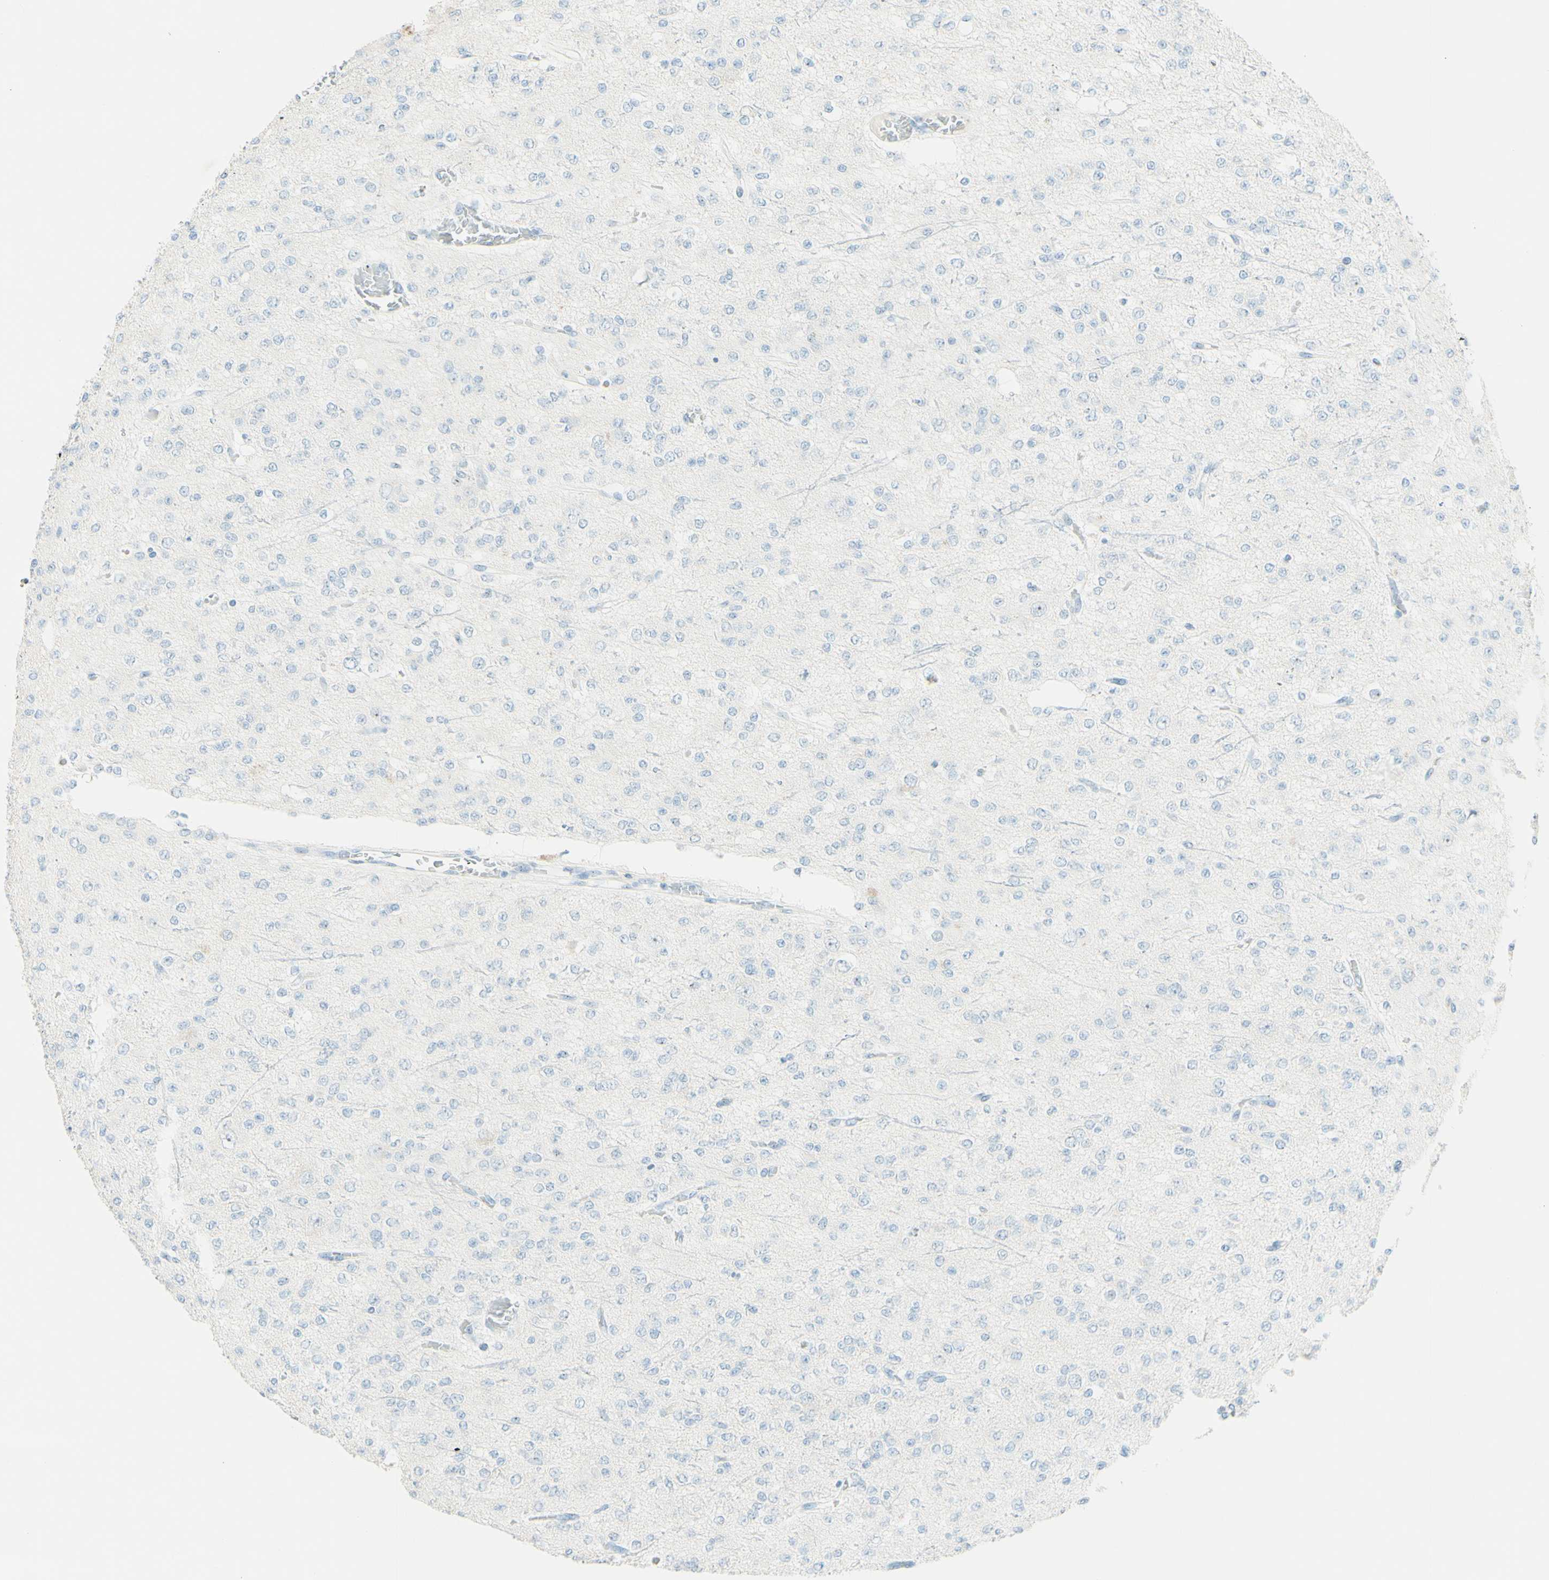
{"staining": {"intensity": "negative", "quantity": "none", "location": "none"}, "tissue": "glioma", "cell_type": "Tumor cells", "image_type": "cancer", "snomed": [{"axis": "morphology", "description": "Glioma, malignant, Low grade"}, {"axis": "topography", "description": "Brain"}], "caption": "High power microscopy micrograph of an immunohistochemistry (IHC) image of glioma, revealing no significant expression in tumor cells.", "gene": "FMR1NB", "patient": {"sex": "male", "age": 38}}